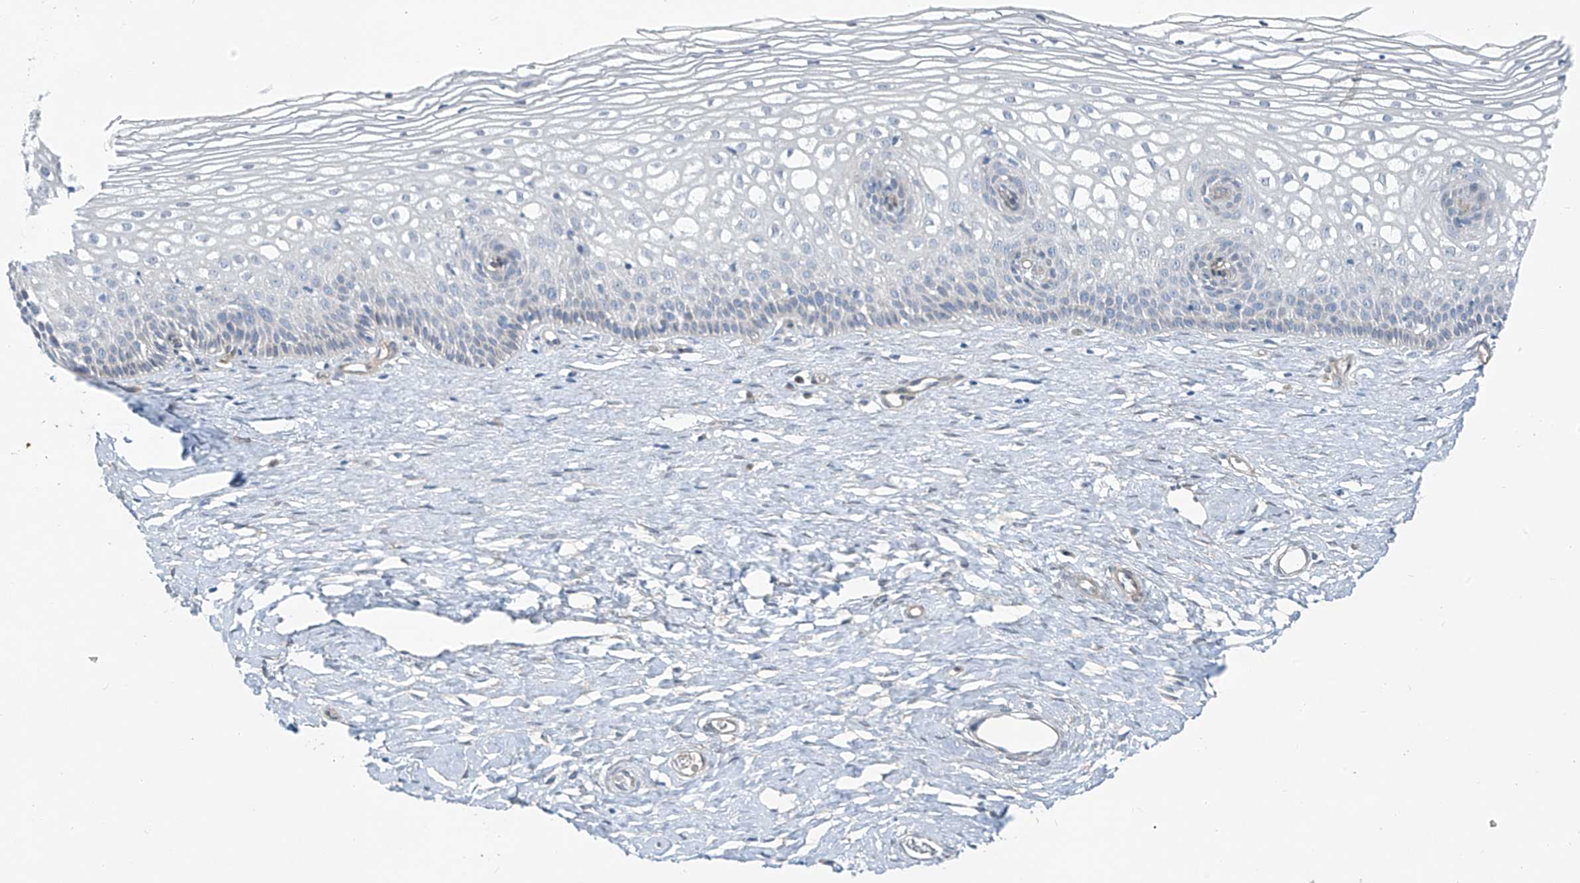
{"staining": {"intensity": "negative", "quantity": "none", "location": "none"}, "tissue": "cervix", "cell_type": "Glandular cells", "image_type": "normal", "snomed": [{"axis": "morphology", "description": "Normal tissue, NOS"}, {"axis": "topography", "description": "Cervix"}], "caption": "Human cervix stained for a protein using immunohistochemistry demonstrates no positivity in glandular cells.", "gene": "TNS2", "patient": {"sex": "female", "age": 33}}